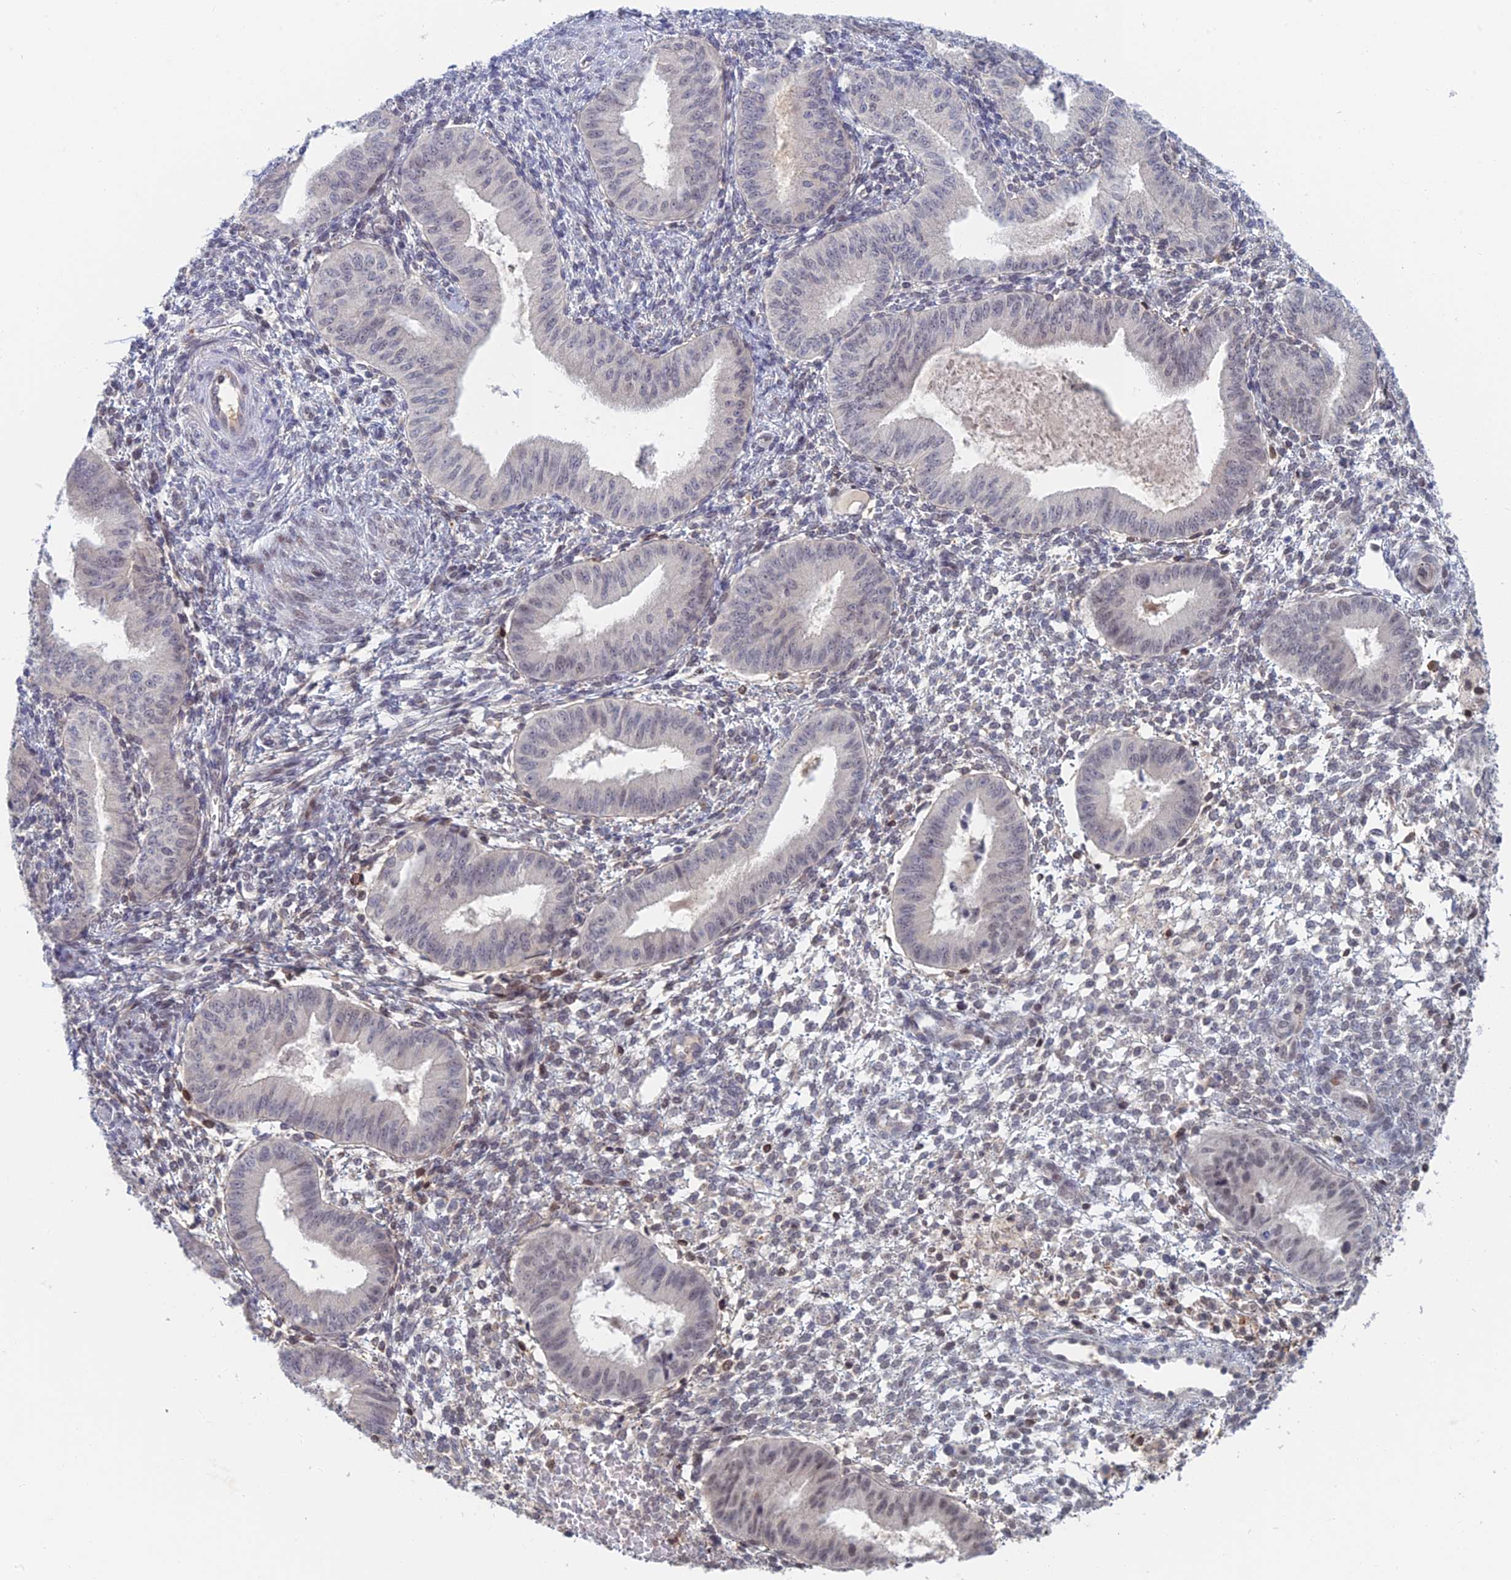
{"staining": {"intensity": "negative", "quantity": "none", "location": "none"}, "tissue": "endometrium", "cell_type": "Cells in endometrial stroma", "image_type": "normal", "snomed": [{"axis": "morphology", "description": "Normal tissue, NOS"}, {"axis": "topography", "description": "Endometrium"}], "caption": "The immunohistochemistry (IHC) photomicrograph has no significant positivity in cells in endometrial stroma of endometrium.", "gene": "ZUP1", "patient": {"sex": "female", "age": 49}}